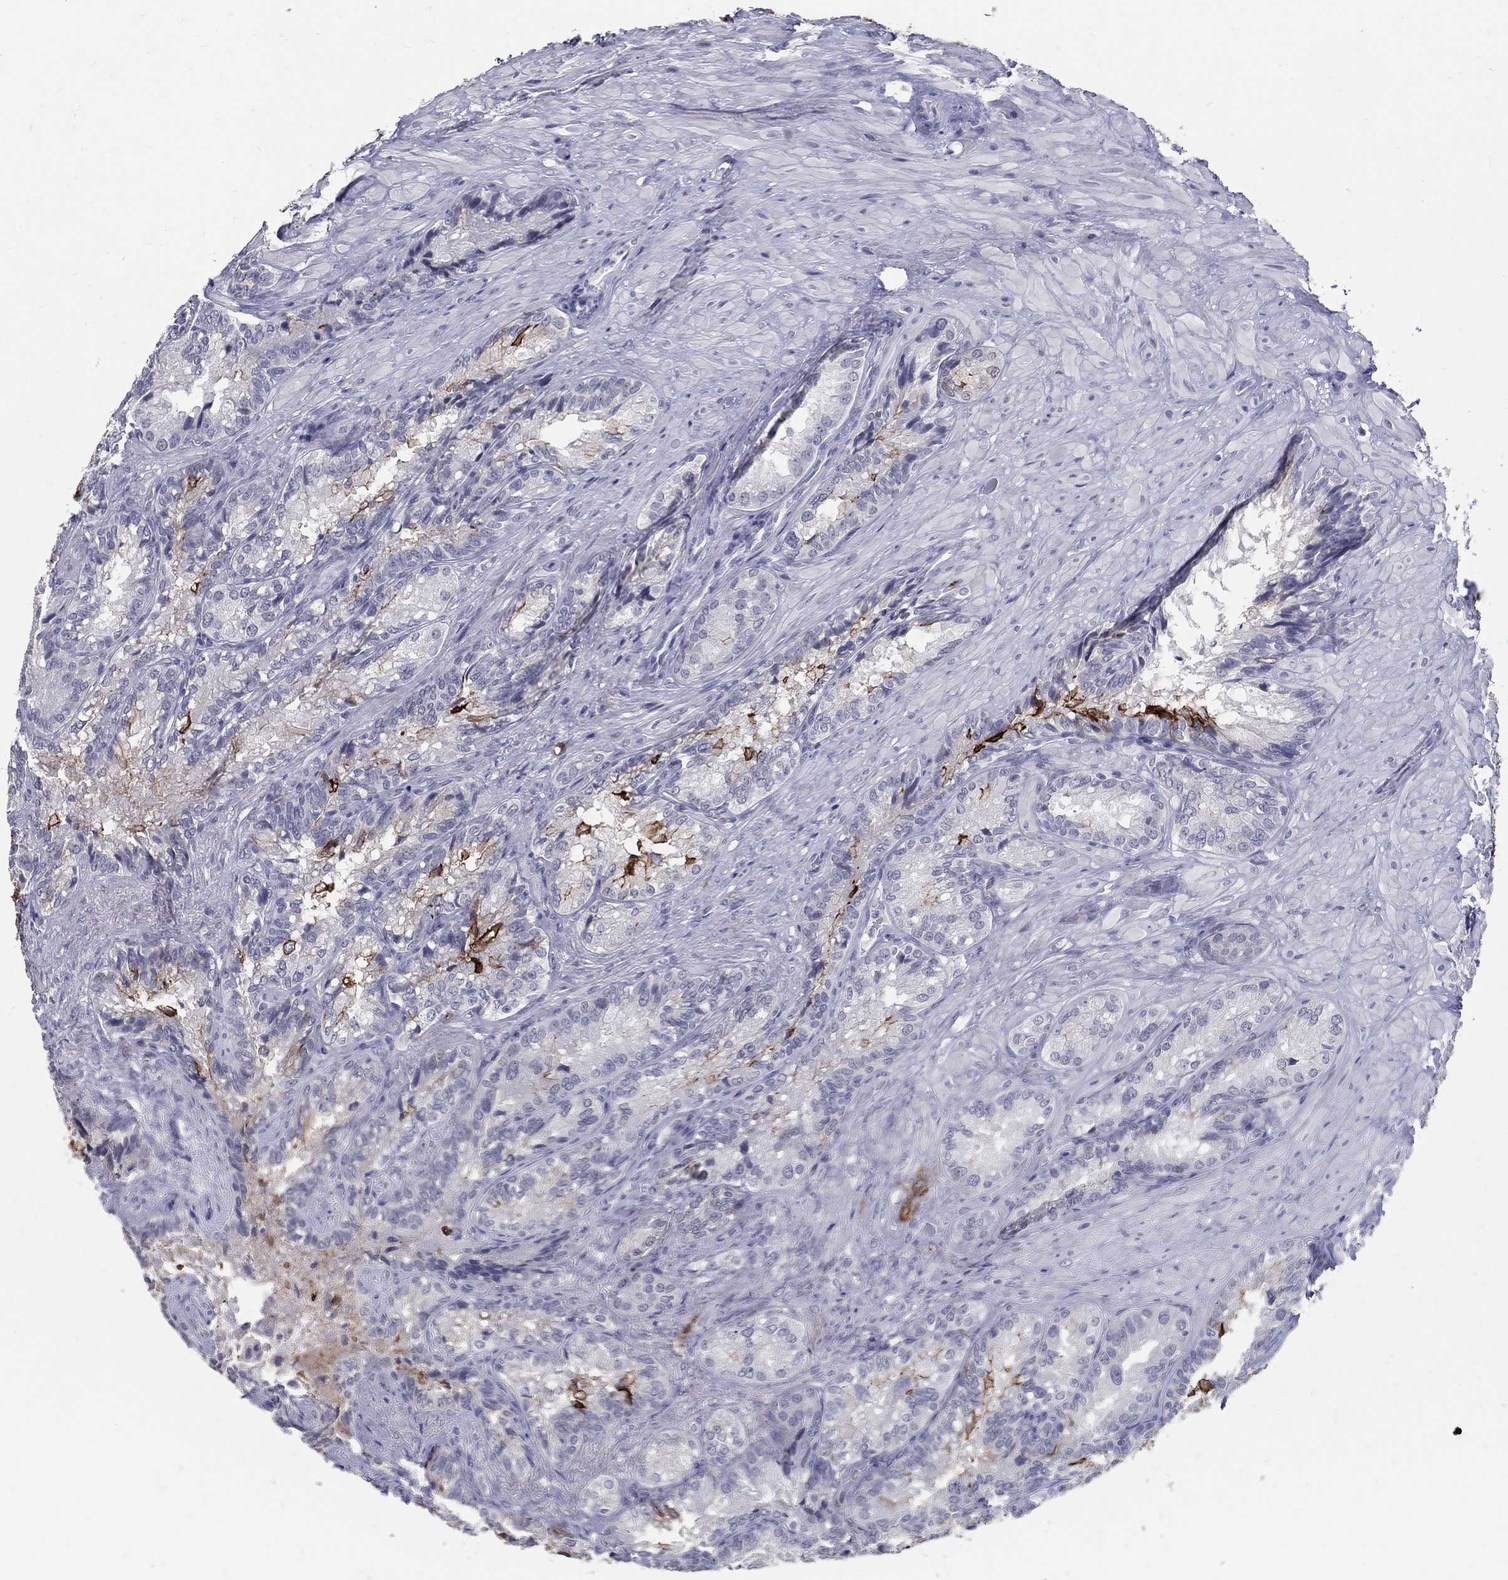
{"staining": {"intensity": "strong", "quantity": "<25%", "location": "cytoplasmic/membranous"}, "tissue": "seminal vesicle", "cell_type": "Glandular cells", "image_type": "normal", "snomed": [{"axis": "morphology", "description": "Normal tissue, NOS"}, {"axis": "topography", "description": "Seminal veicle"}], "caption": "This is a histology image of immunohistochemistry staining of unremarkable seminal vesicle, which shows strong positivity in the cytoplasmic/membranous of glandular cells.", "gene": "ACE2", "patient": {"sex": "male", "age": 68}}